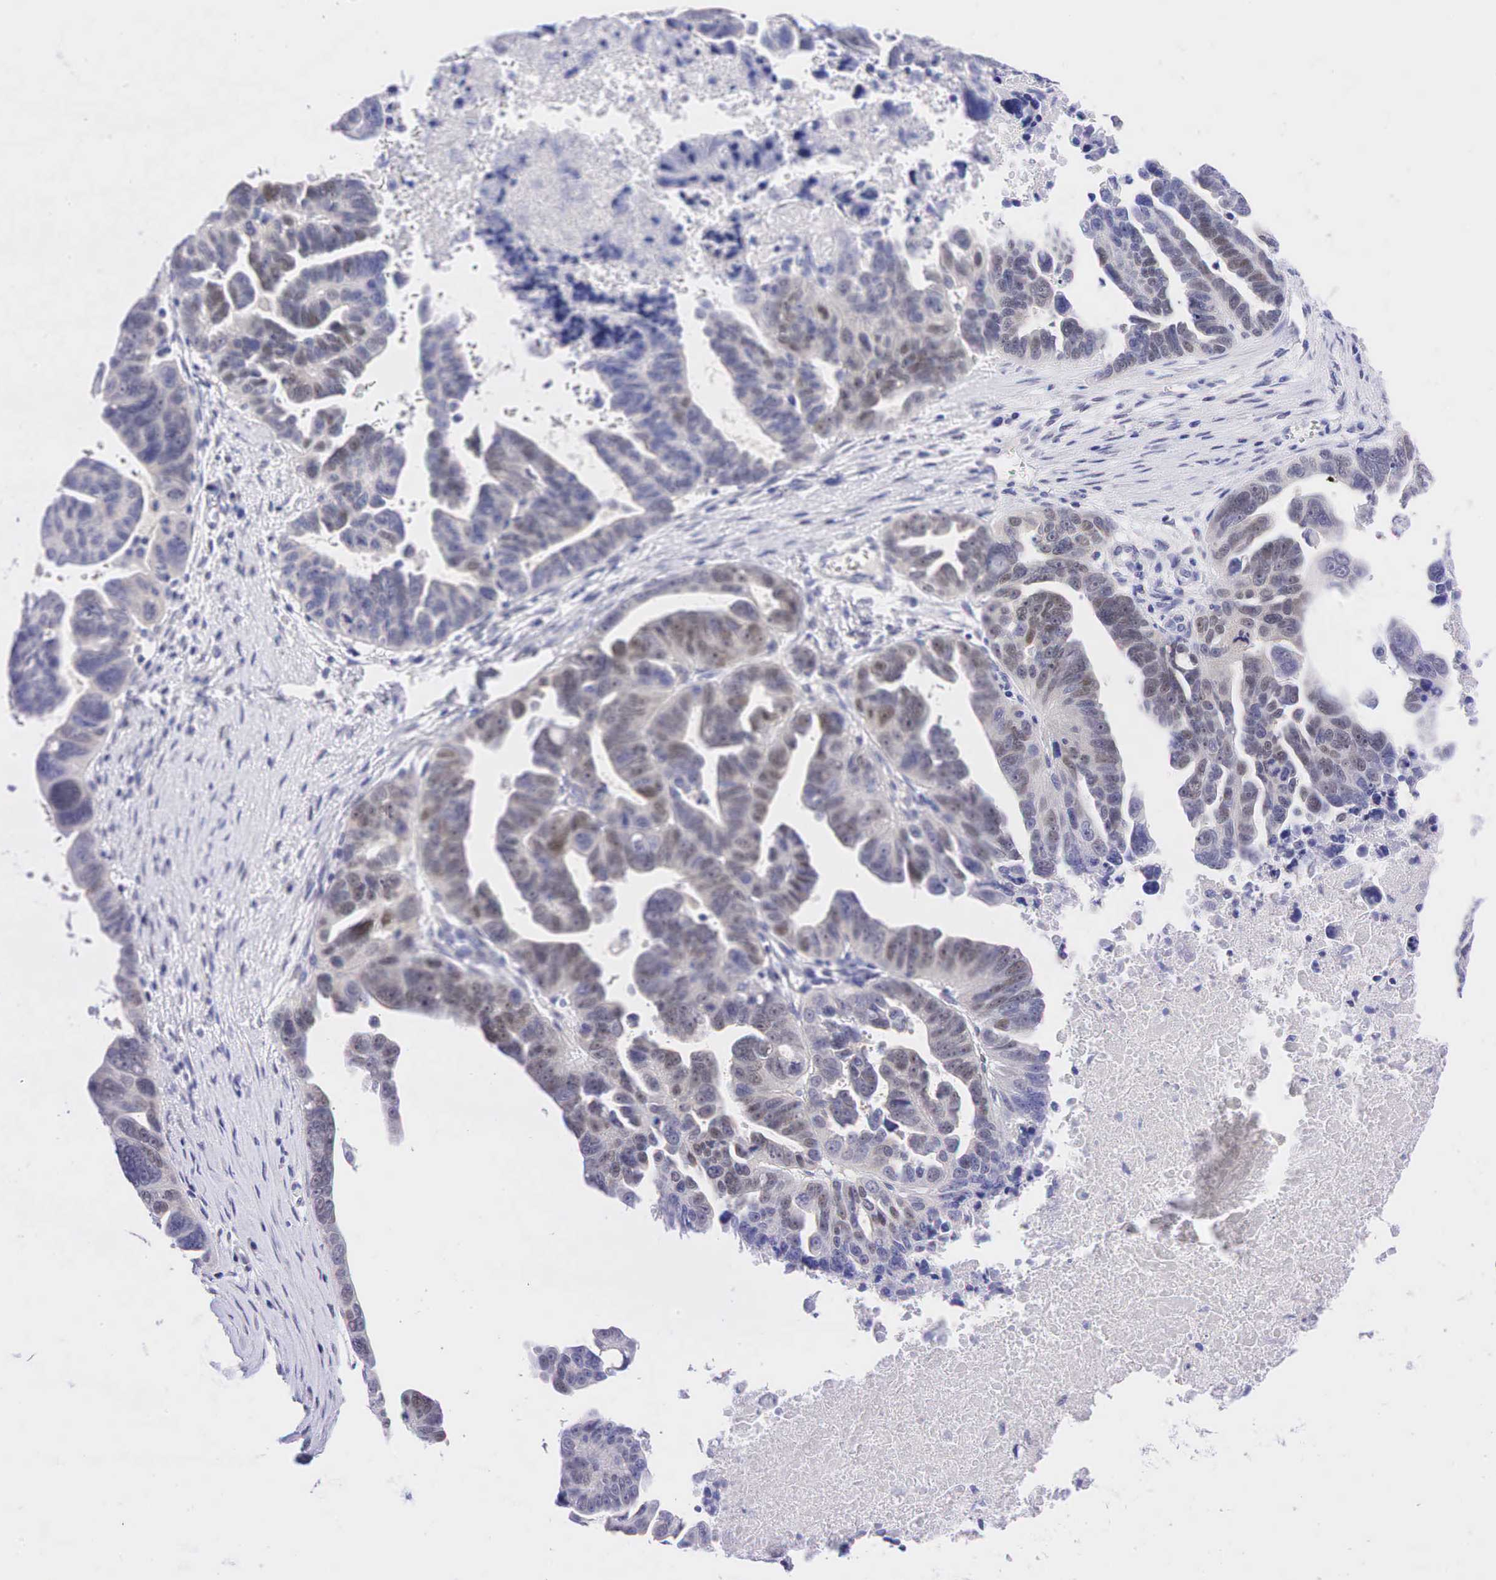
{"staining": {"intensity": "weak", "quantity": "25%-75%", "location": "cytoplasmic/membranous,nuclear"}, "tissue": "ovarian cancer", "cell_type": "Tumor cells", "image_type": "cancer", "snomed": [{"axis": "morphology", "description": "Carcinoma, endometroid"}, {"axis": "morphology", "description": "Cystadenocarcinoma, serous, NOS"}, {"axis": "topography", "description": "Ovary"}], "caption": "Weak cytoplasmic/membranous and nuclear staining is identified in about 25%-75% of tumor cells in serous cystadenocarcinoma (ovarian).", "gene": "AR", "patient": {"sex": "female", "age": 45}}